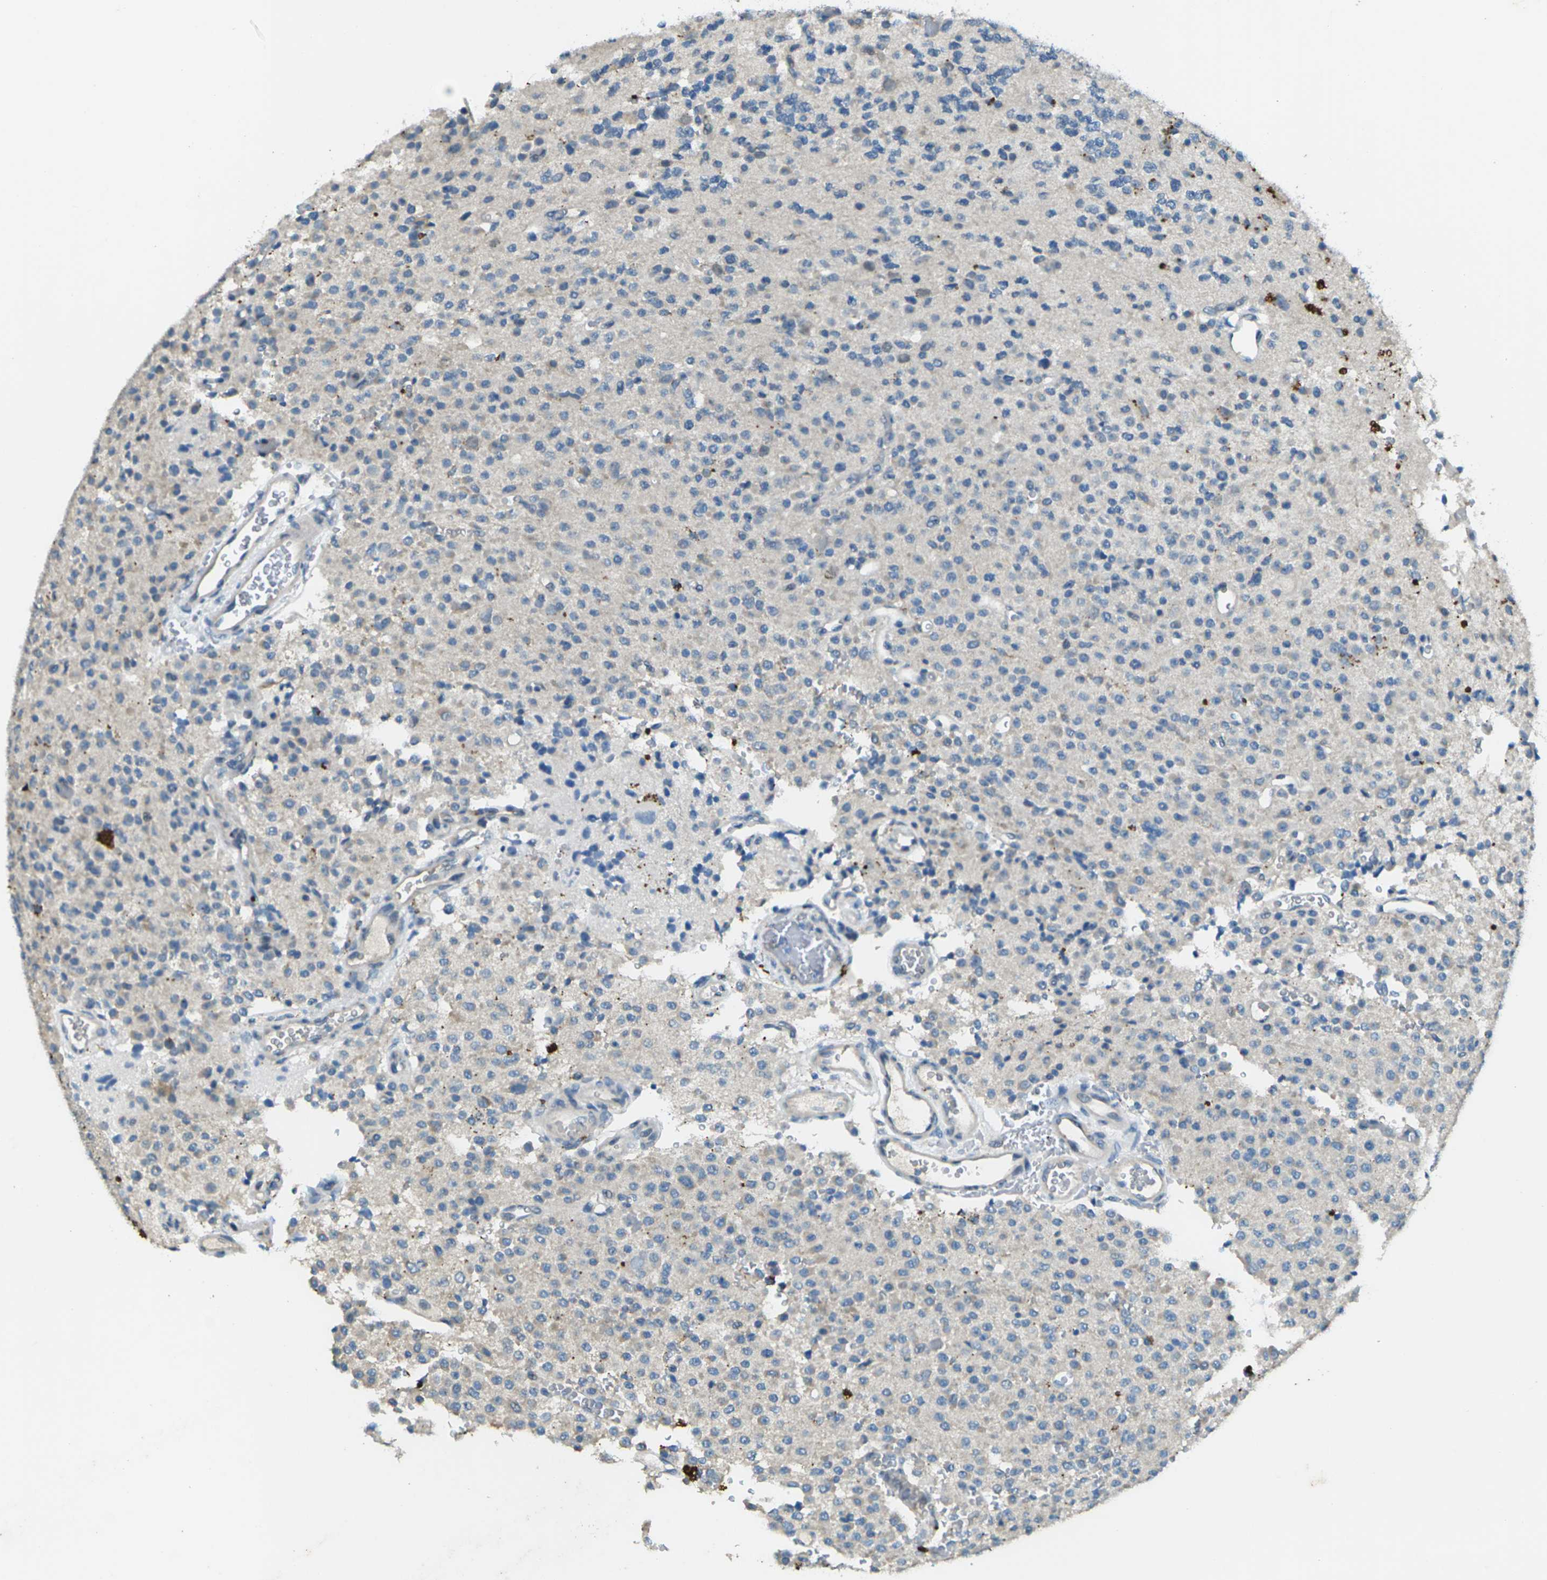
{"staining": {"intensity": "moderate", "quantity": "<25%", "location": "cytoplasmic/membranous"}, "tissue": "glioma", "cell_type": "Tumor cells", "image_type": "cancer", "snomed": [{"axis": "morphology", "description": "Glioma, malignant, Low grade"}, {"axis": "topography", "description": "Brain"}], "caption": "Immunohistochemistry (IHC) photomicrograph of neoplastic tissue: malignant low-grade glioma stained using immunohistochemistry reveals low levels of moderate protein expression localized specifically in the cytoplasmic/membranous of tumor cells, appearing as a cytoplasmic/membranous brown color.", "gene": "SIGLEC14", "patient": {"sex": "male", "age": 38}}